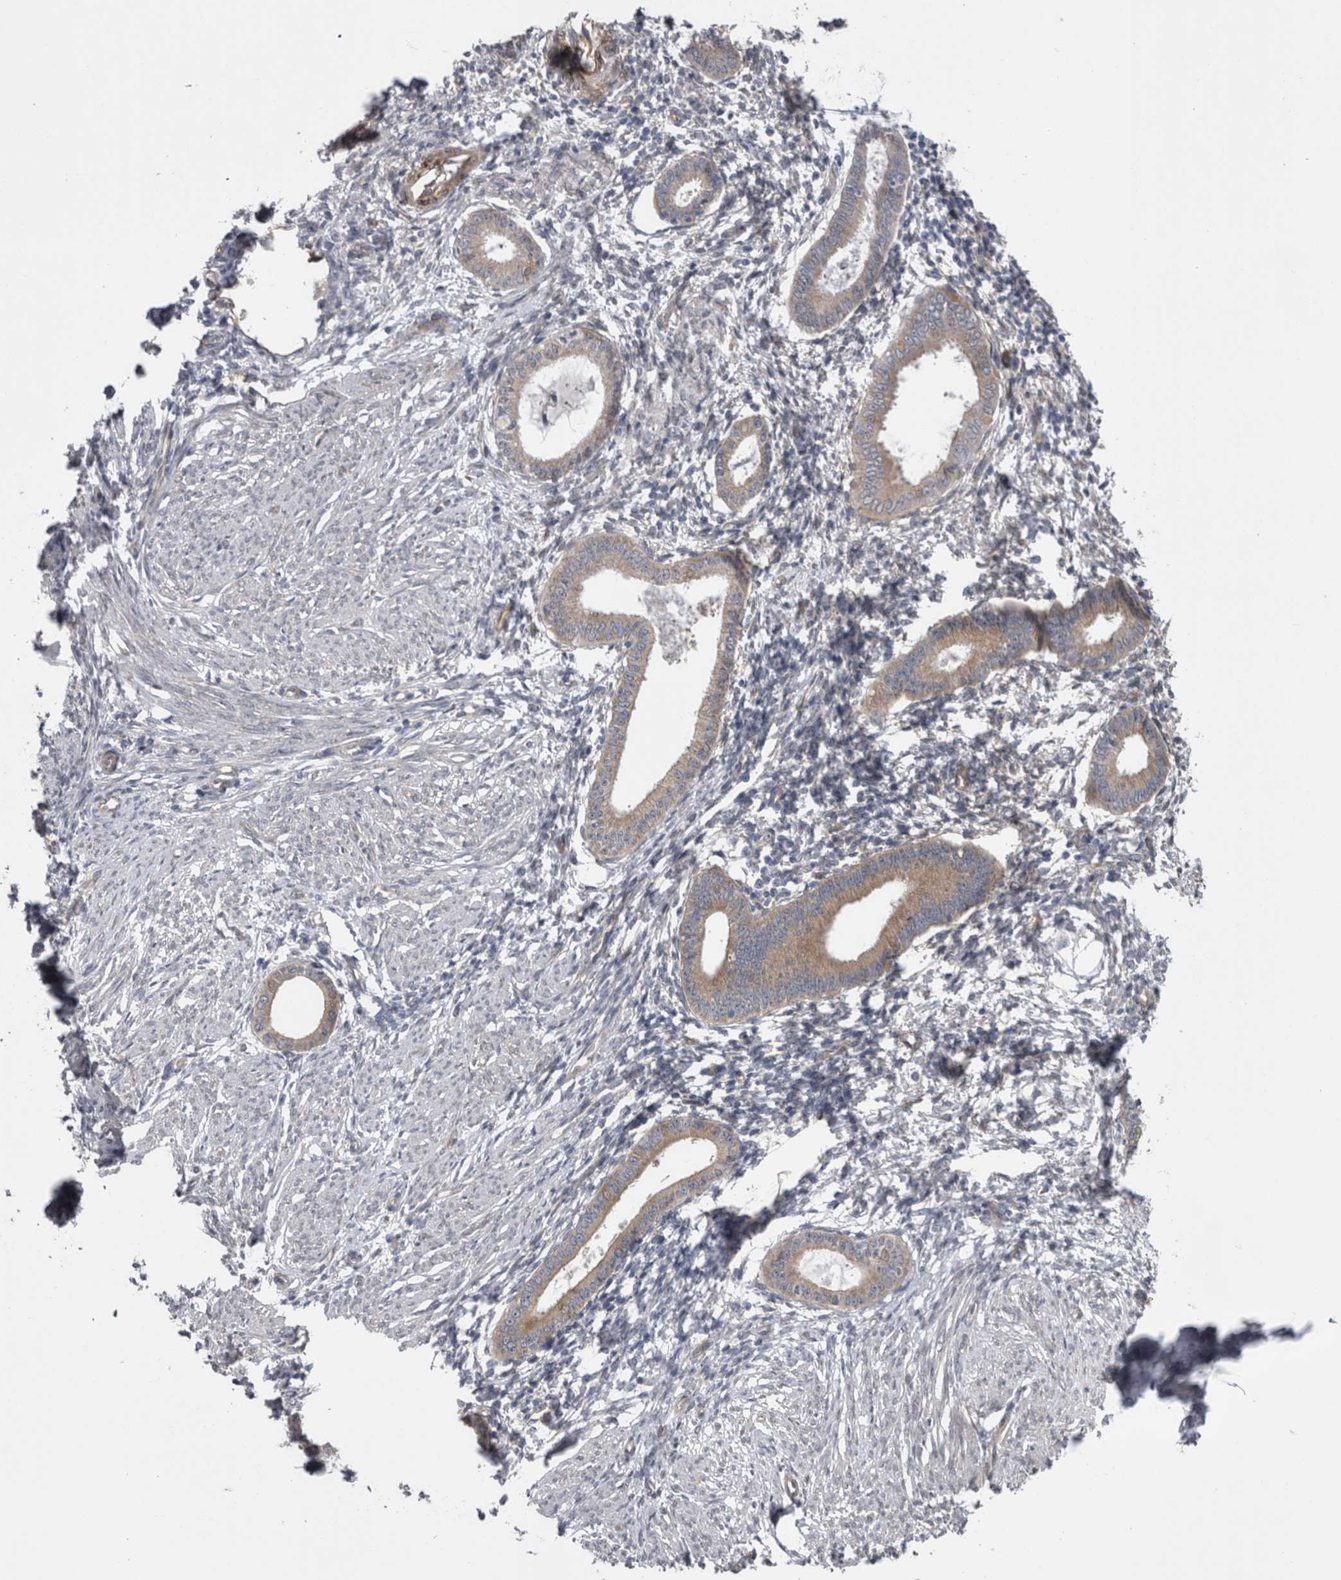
{"staining": {"intensity": "negative", "quantity": "none", "location": "none"}, "tissue": "endometrium", "cell_type": "Cells in endometrial stroma", "image_type": "normal", "snomed": [{"axis": "morphology", "description": "Normal tissue, NOS"}, {"axis": "topography", "description": "Endometrium"}], "caption": "DAB (3,3'-diaminobenzidine) immunohistochemical staining of benign human endometrium demonstrates no significant expression in cells in endometrial stroma.", "gene": "DDX6", "patient": {"sex": "female", "age": 56}}